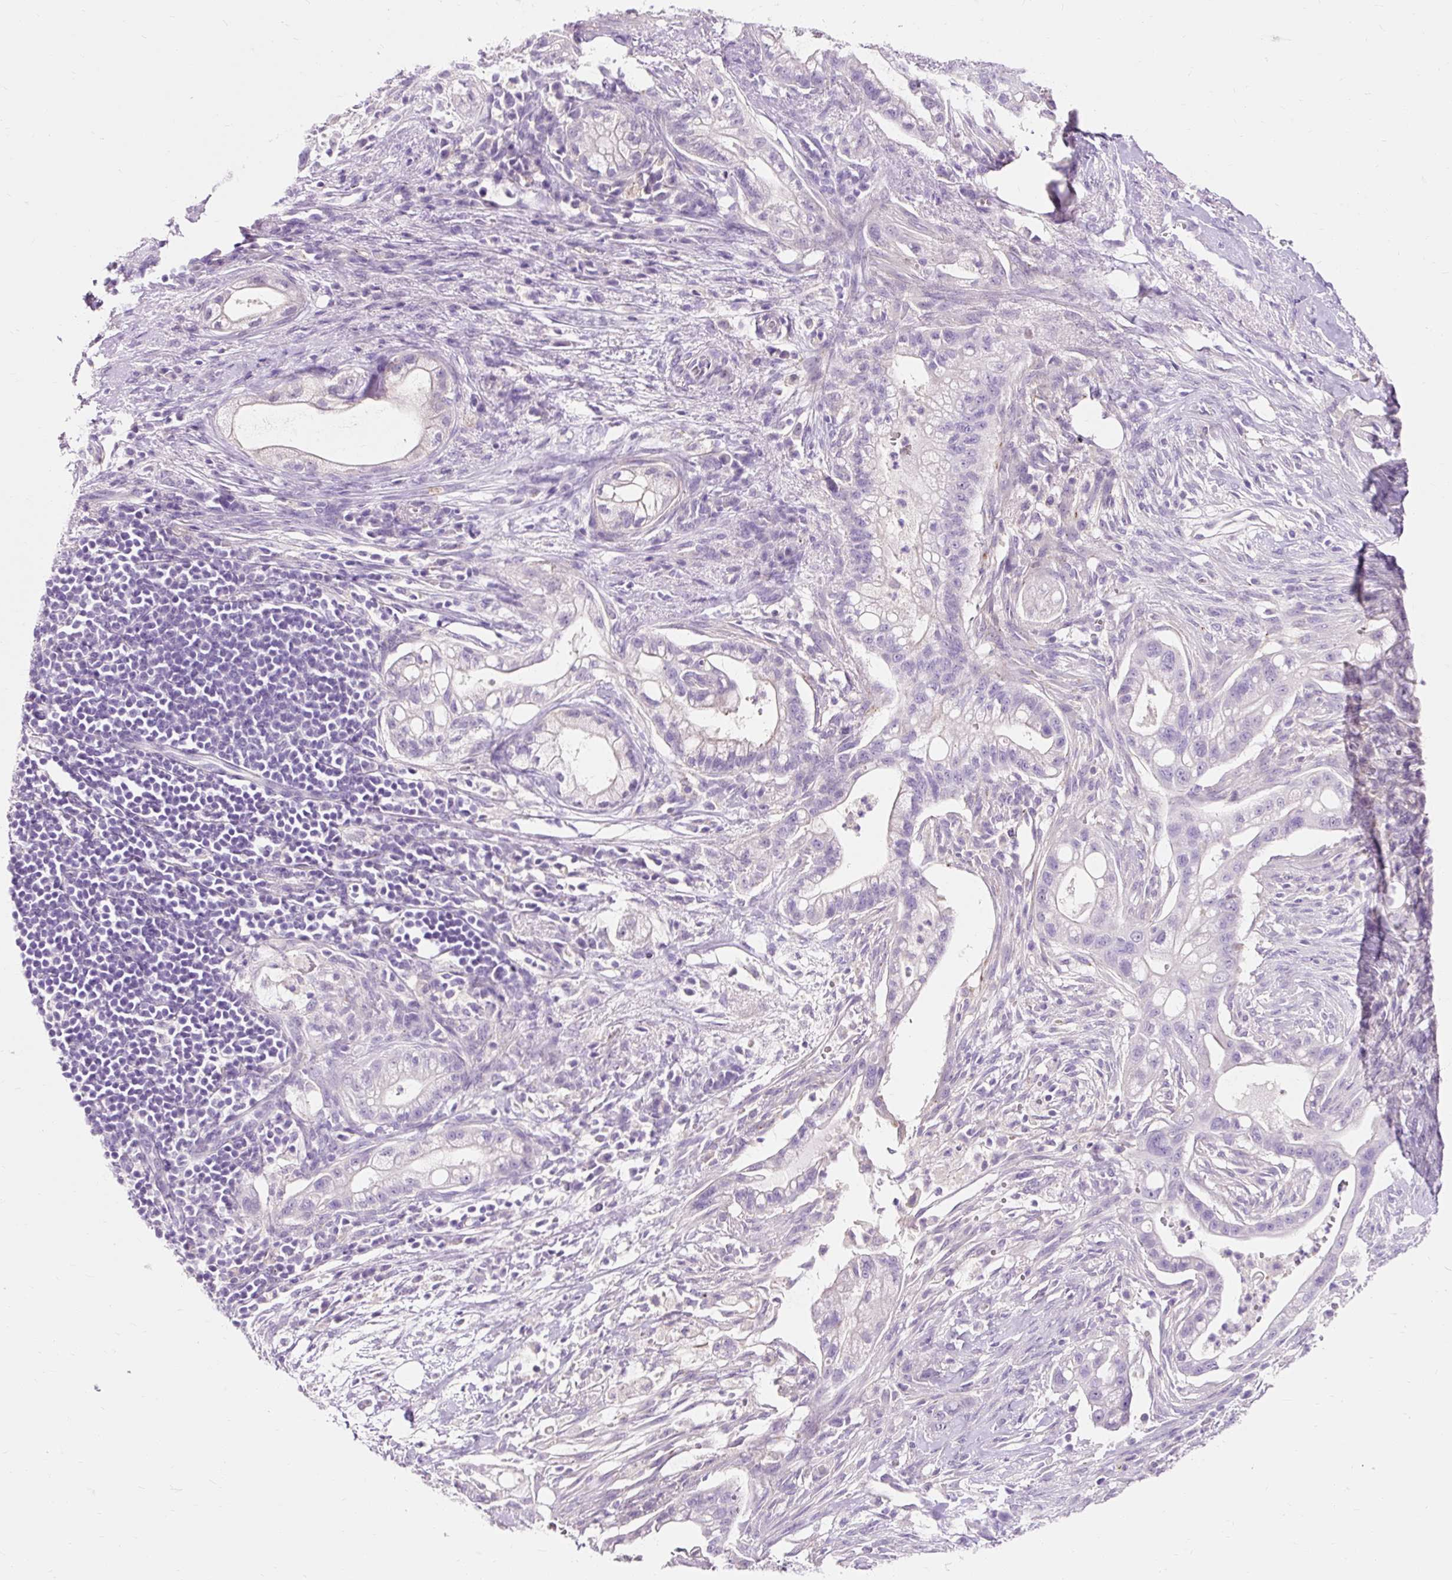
{"staining": {"intensity": "negative", "quantity": "none", "location": "none"}, "tissue": "pancreatic cancer", "cell_type": "Tumor cells", "image_type": "cancer", "snomed": [{"axis": "morphology", "description": "Adenocarcinoma, NOS"}, {"axis": "topography", "description": "Pancreas"}], "caption": "Tumor cells show no significant protein positivity in pancreatic cancer.", "gene": "CLDN25", "patient": {"sex": "male", "age": 44}}